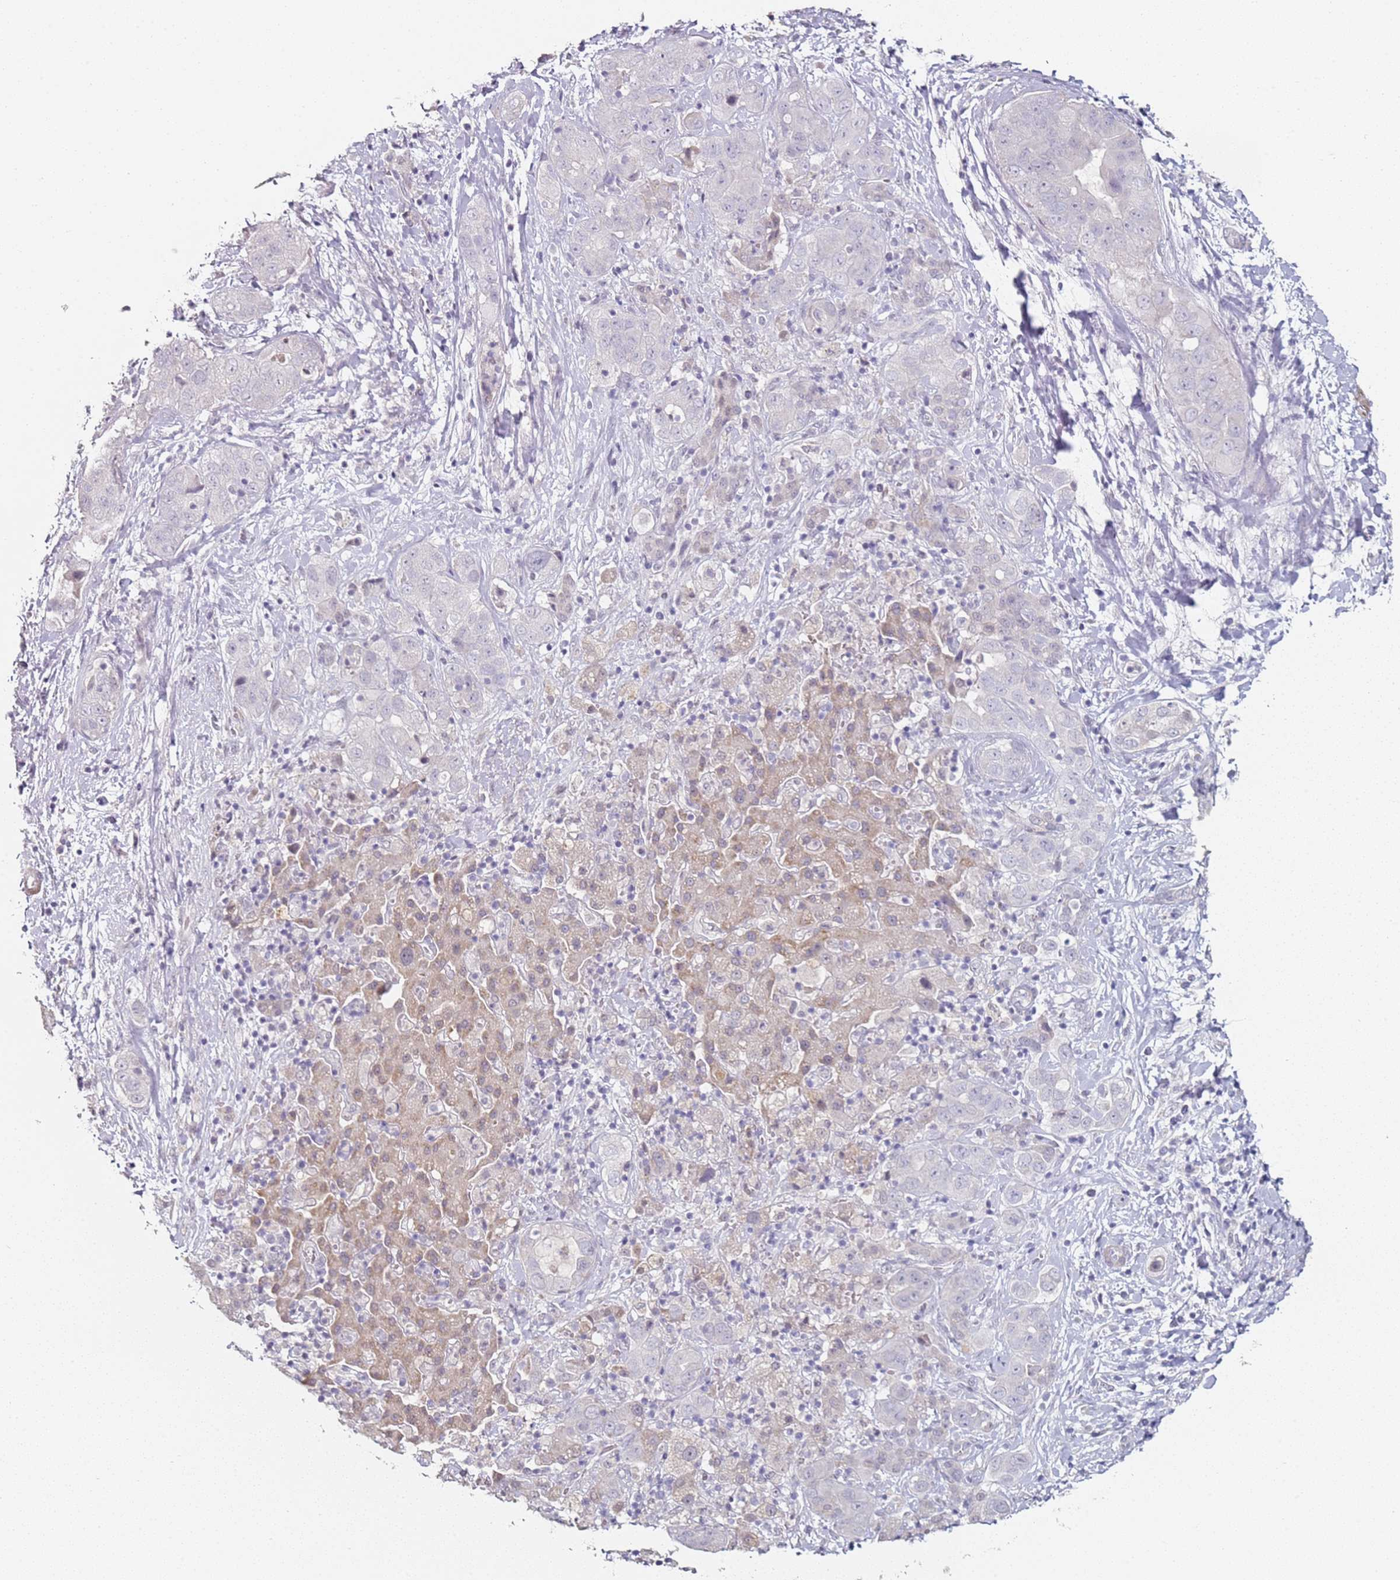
{"staining": {"intensity": "moderate", "quantity": "25%-75%", "location": "cytoplasmic/membranous"}, "tissue": "liver cancer", "cell_type": "Tumor cells", "image_type": "cancer", "snomed": [{"axis": "morphology", "description": "Cholangiocarcinoma"}, {"axis": "topography", "description": "Liver"}], "caption": "Moderate cytoplasmic/membranous positivity is appreciated in approximately 25%-75% of tumor cells in cholangiocarcinoma (liver). The protein of interest is stained brown, and the nuclei are stained in blue (DAB IHC with brightfield microscopy, high magnification).", "gene": "DNAH11", "patient": {"sex": "female", "age": 52}}